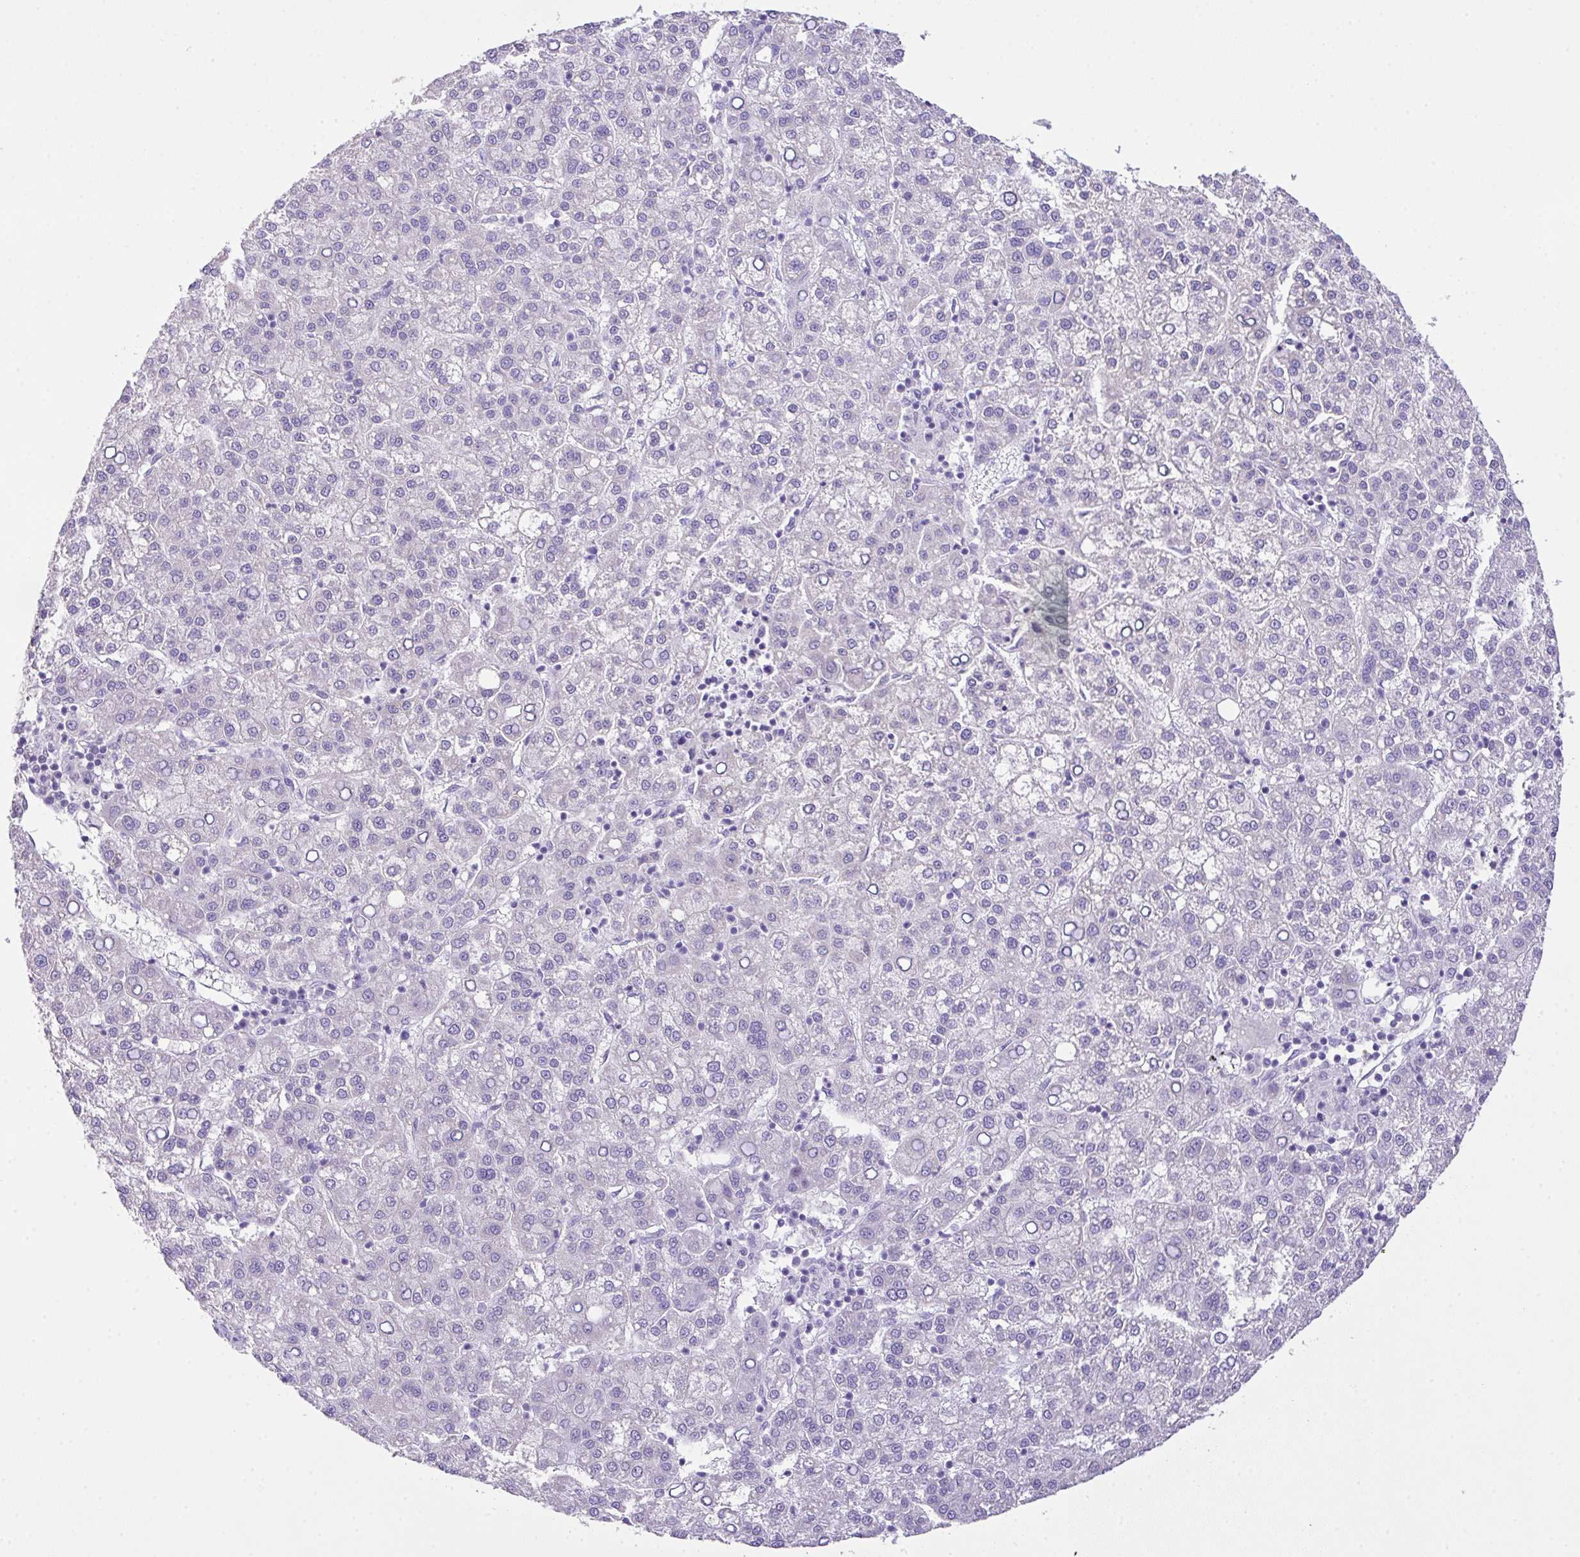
{"staining": {"intensity": "negative", "quantity": "none", "location": "none"}, "tissue": "liver cancer", "cell_type": "Tumor cells", "image_type": "cancer", "snomed": [{"axis": "morphology", "description": "Carcinoma, Hepatocellular, NOS"}, {"axis": "topography", "description": "Liver"}], "caption": "Histopathology image shows no protein positivity in tumor cells of liver cancer tissue.", "gene": "CST11", "patient": {"sex": "female", "age": 58}}